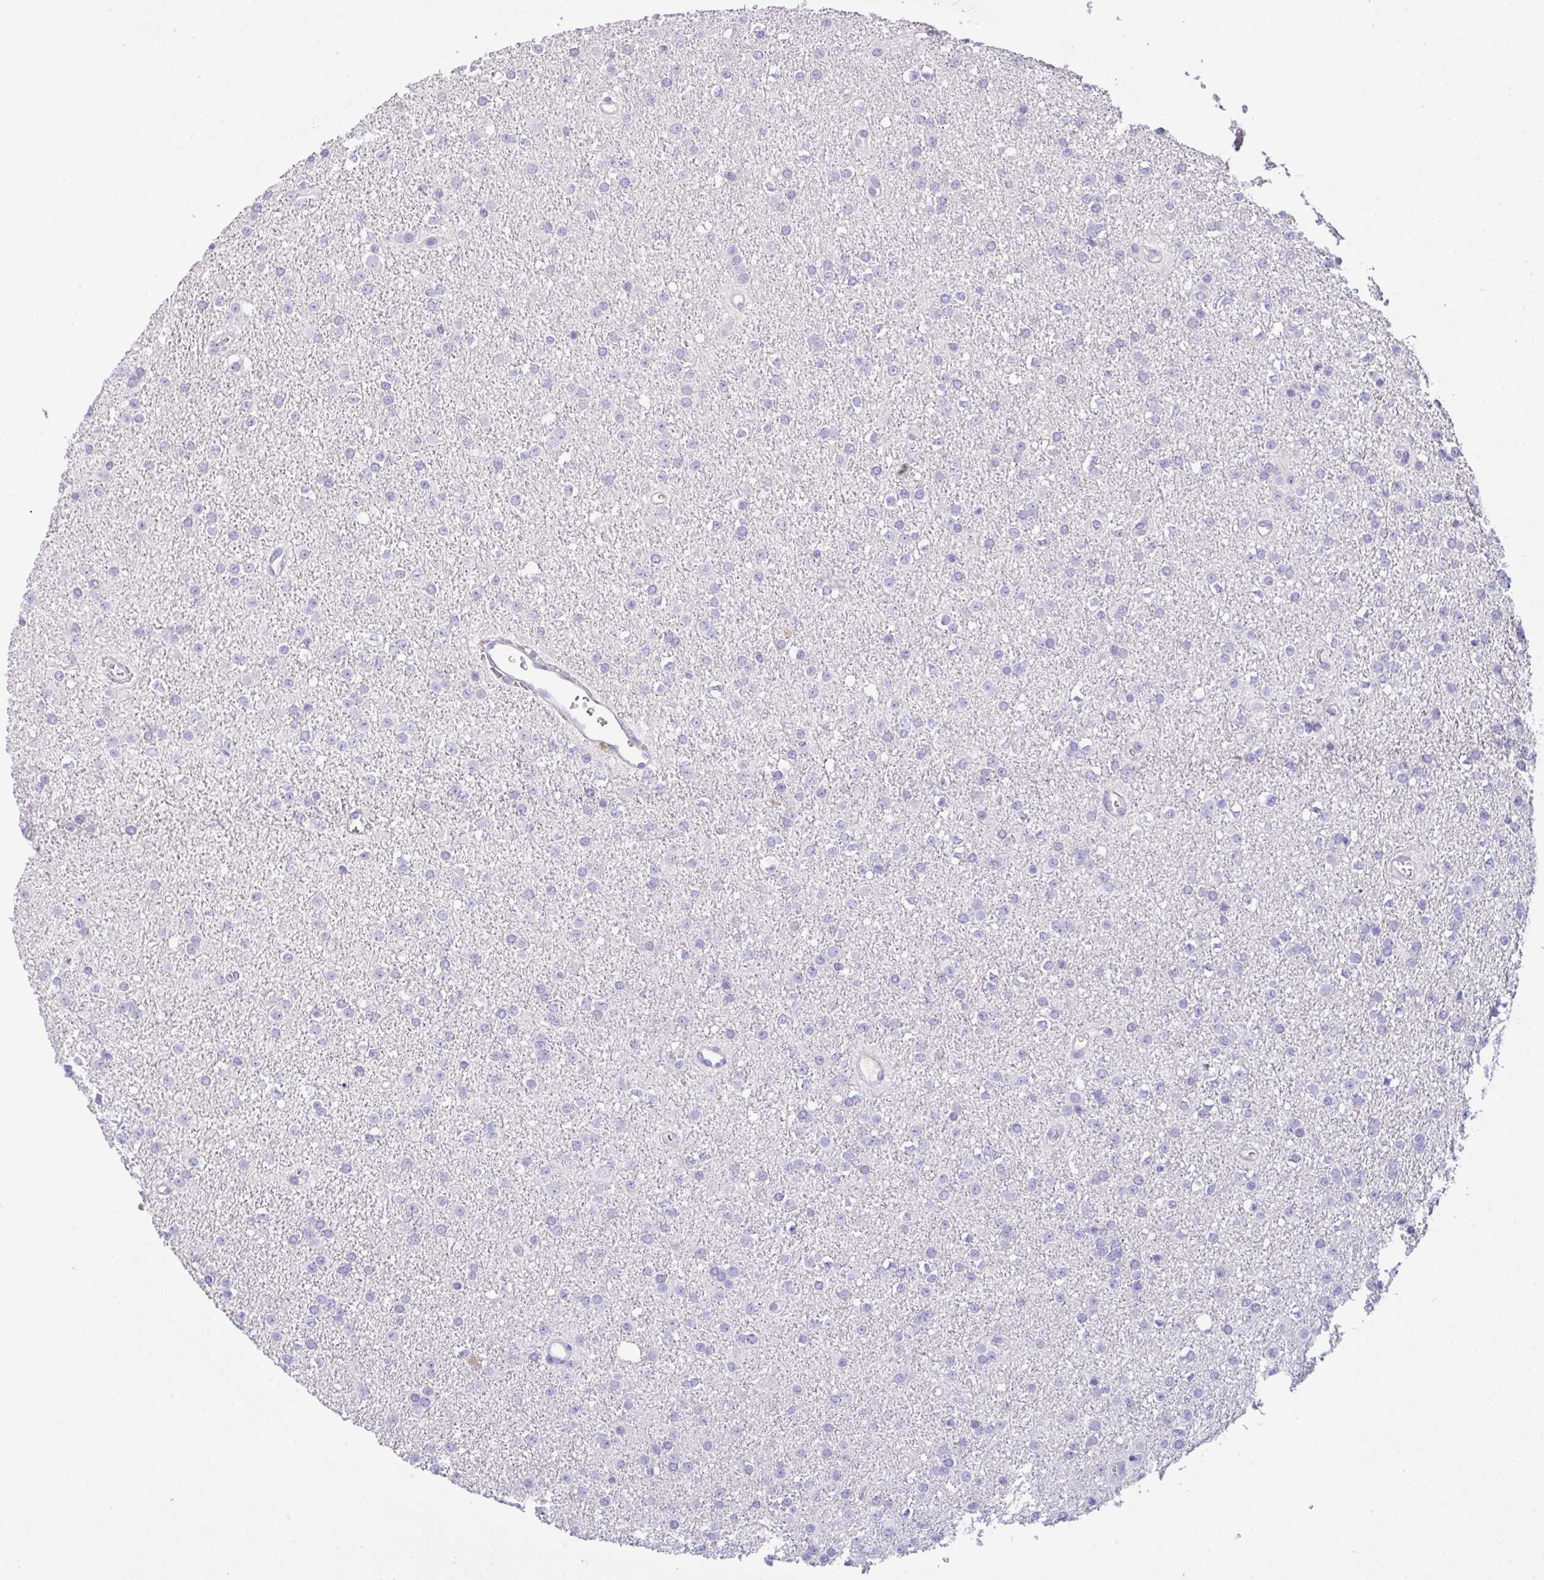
{"staining": {"intensity": "negative", "quantity": "none", "location": "none"}, "tissue": "glioma", "cell_type": "Tumor cells", "image_type": "cancer", "snomed": [{"axis": "morphology", "description": "Glioma, malignant, Low grade"}, {"axis": "topography", "description": "Brain"}], "caption": "The photomicrograph exhibits no staining of tumor cells in glioma.", "gene": "CA10", "patient": {"sex": "female", "age": 34}}